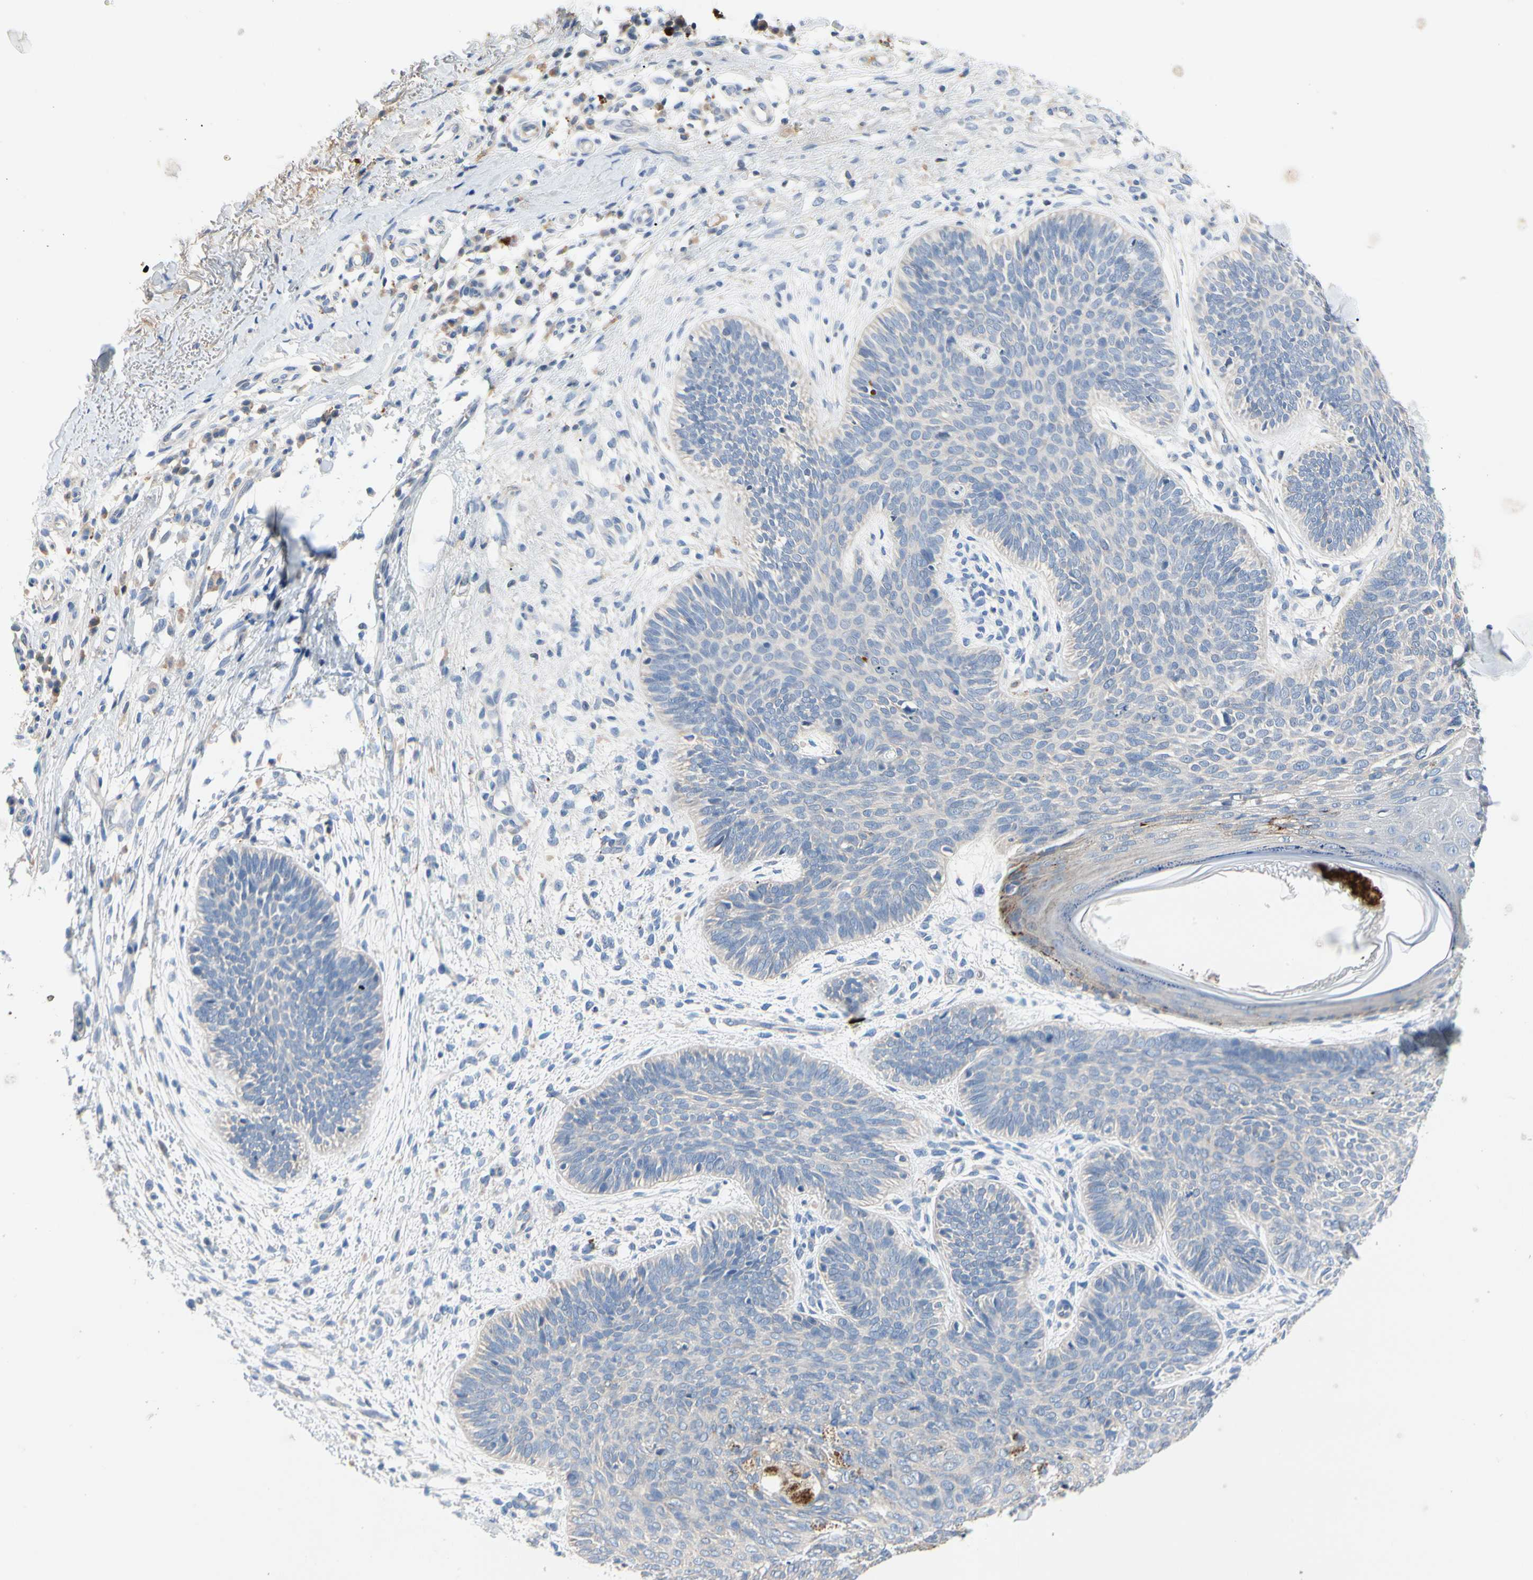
{"staining": {"intensity": "negative", "quantity": "none", "location": "none"}, "tissue": "skin cancer", "cell_type": "Tumor cells", "image_type": "cancer", "snomed": [{"axis": "morphology", "description": "Normal tissue, NOS"}, {"axis": "morphology", "description": "Basal cell carcinoma"}, {"axis": "topography", "description": "Skin"}], "caption": "Immunohistochemical staining of human basal cell carcinoma (skin) reveals no significant staining in tumor cells.", "gene": "RETSAT", "patient": {"sex": "male", "age": 52}}